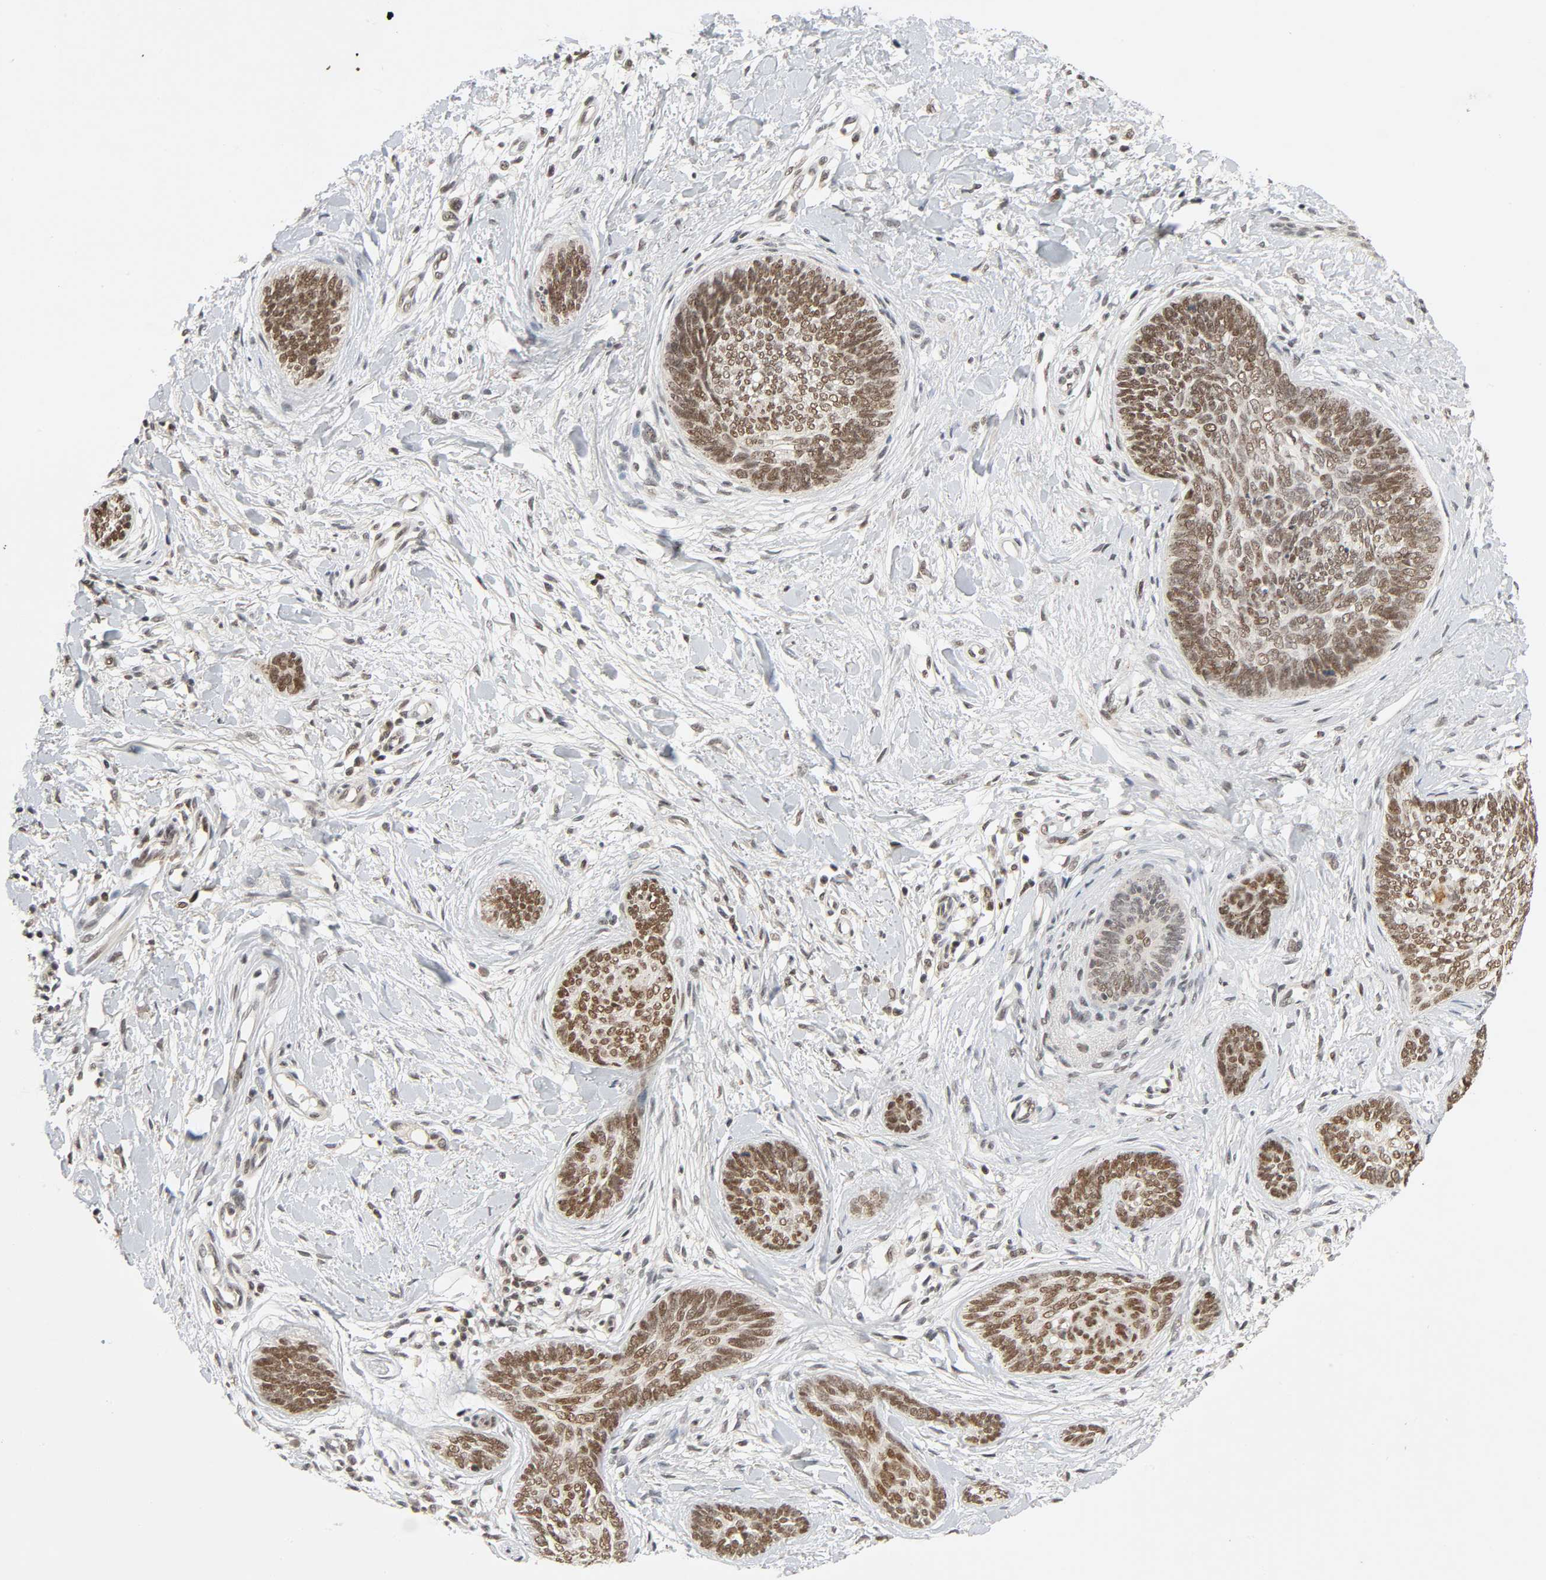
{"staining": {"intensity": "moderate", "quantity": ">75%", "location": "nuclear"}, "tissue": "skin cancer", "cell_type": "Tumor cells", "image_type": "cancer", "snomed": [{"axis": "morphology", "description": "Basal cell carcinoma"}, {"axis": "topography", "description": "Skin"}], "caption": "Moderate nuclear protein positivity is appreciated in approximately >75% of tumor cells in skin basal cell carcinoma.", "gene": "SMARCD1", "patient": {"sex": "female", "age": 81}}